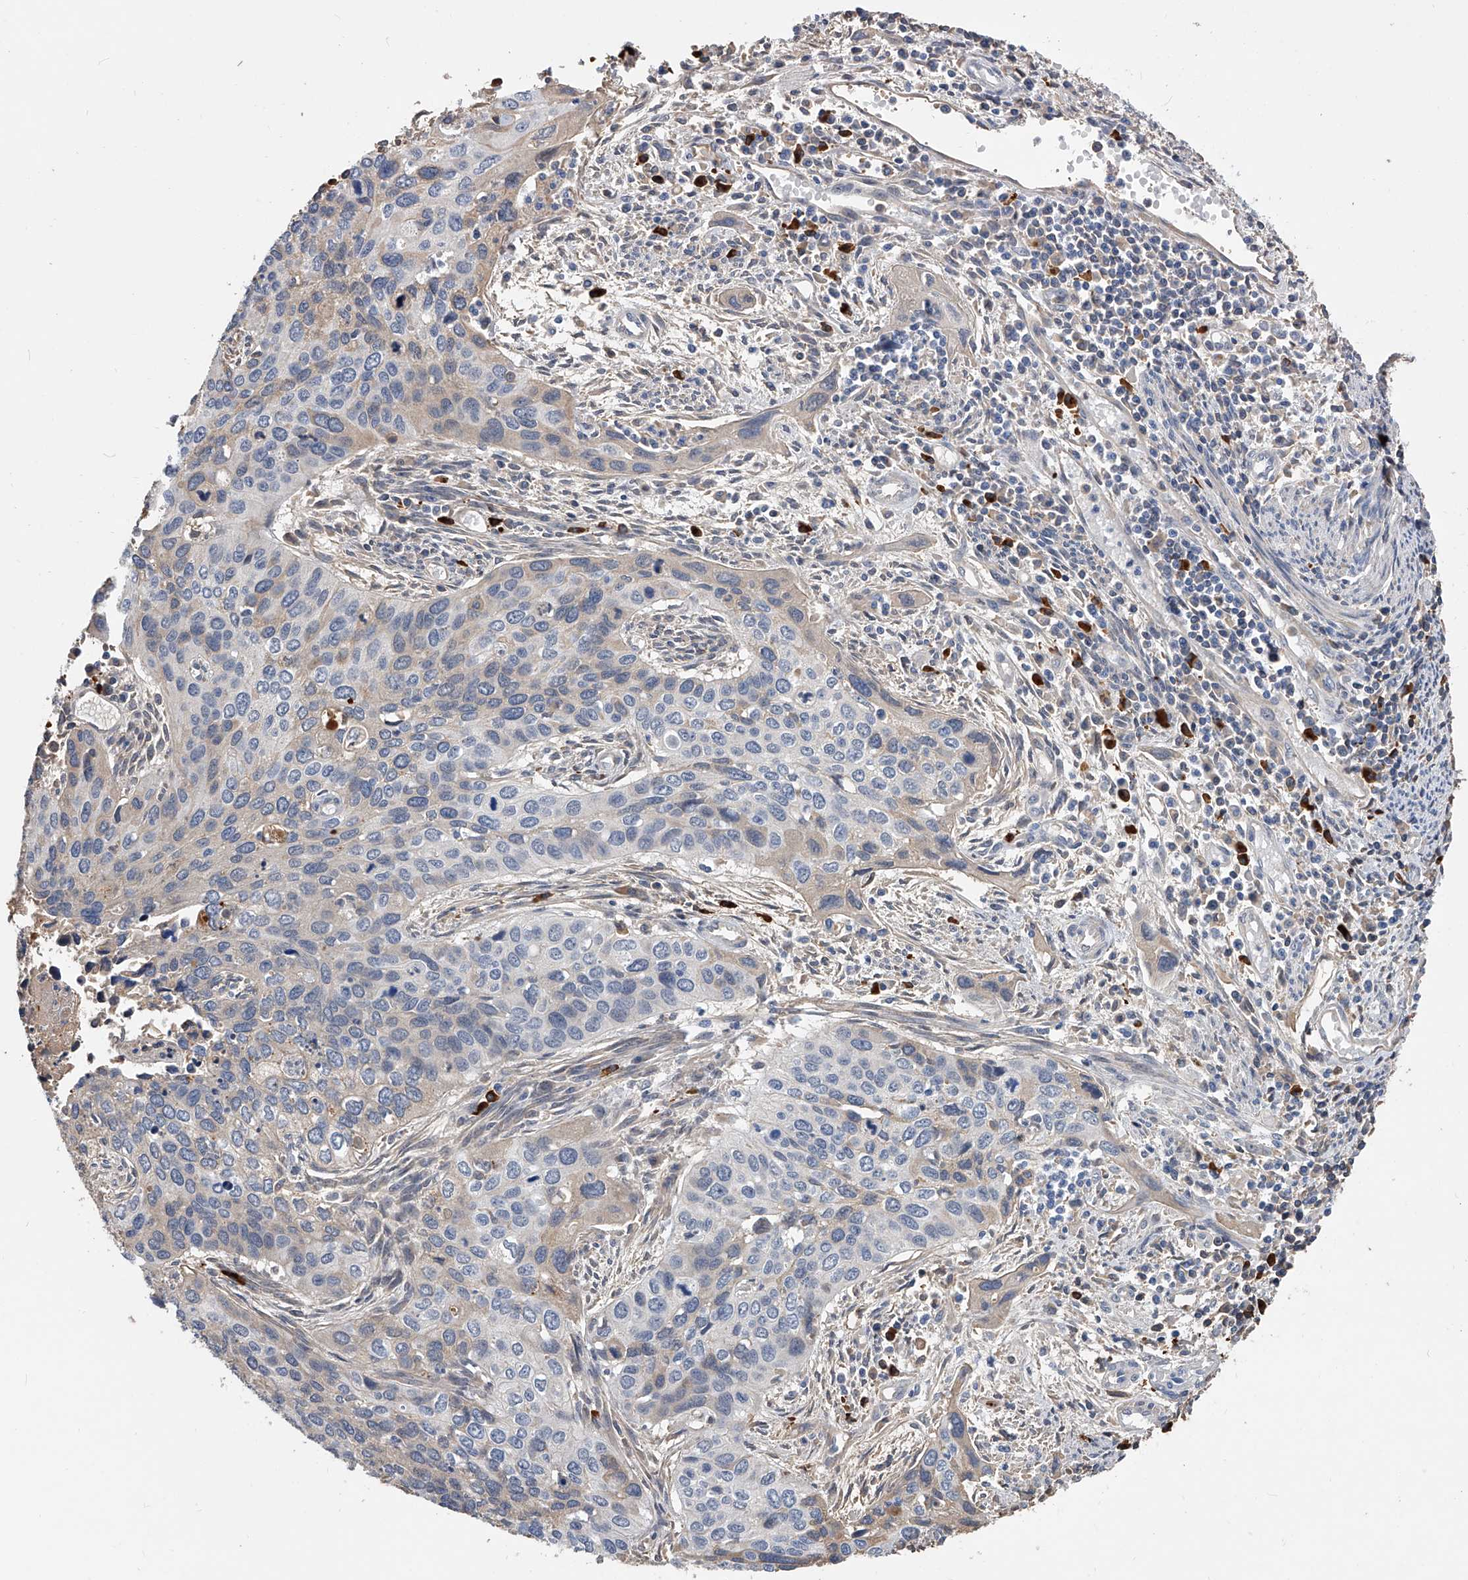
{"staining": {"intensity": "weak", "quantity": "<25%", "location": "cytoplasmic/membranous"}, "tissue": "cervical cancer", "cell_type": "Tumor cells", "image_type": "cancer", "snomed": [{"axis": "morphology", "description": "Squamous cell carcinoma, NOS"}, {"axis": "topography", "description": "Cervix"}], "caption": "Protein analysis of cervical cancer shows no significant staining in tumor cells. The staining is performed using DAB brown chromogen with nuclei counter-stained in using hematoxylin.", "gene": "ZNF25", "patient": {"sex": "female", "age": 55}}